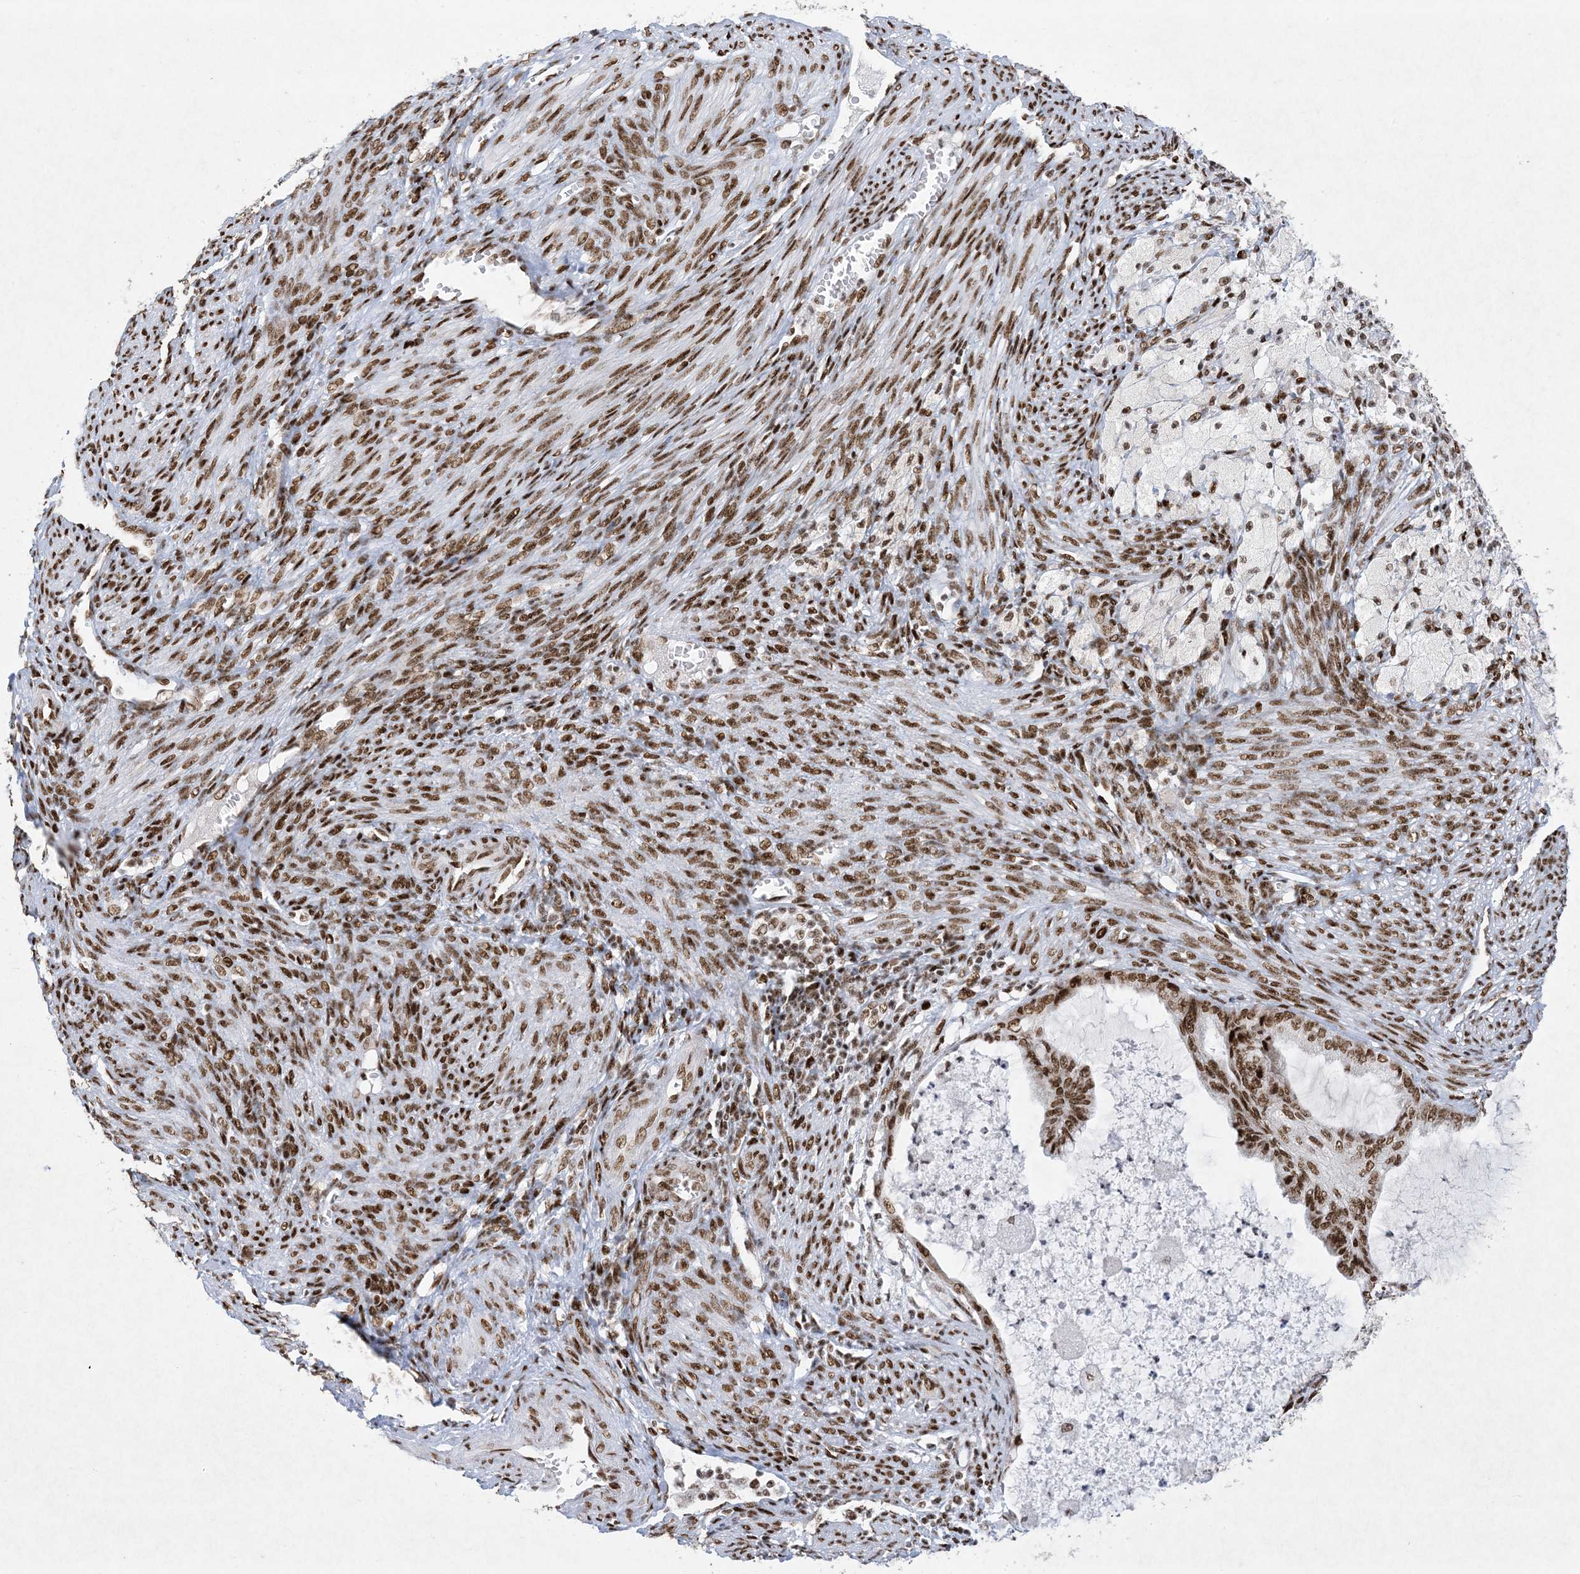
{"staining": {"intensity": "strong", "quantity": ">75%", "location": "nuclear"}, "tissue": "cervical cancer", "cell_type": "Tumor cells", "image_type": "cancer", "snomed": [{"axis": "morphology", "description": "Normal tissue, NOS"}, {"axis": "morphology", "description": "Adenocarcinoma, NOS"}, {"axis": "topography", "description": "Cervix"}, {"axis": "topography", "description": "Endometrium"}], "caption": "This is an image of IHC staining of cervical adenocarcinoma, which shows strong expression in the nuclear of tumor cells.", "gene": "PKNOX2", "patient": {"sex": "female", "age": 86}}